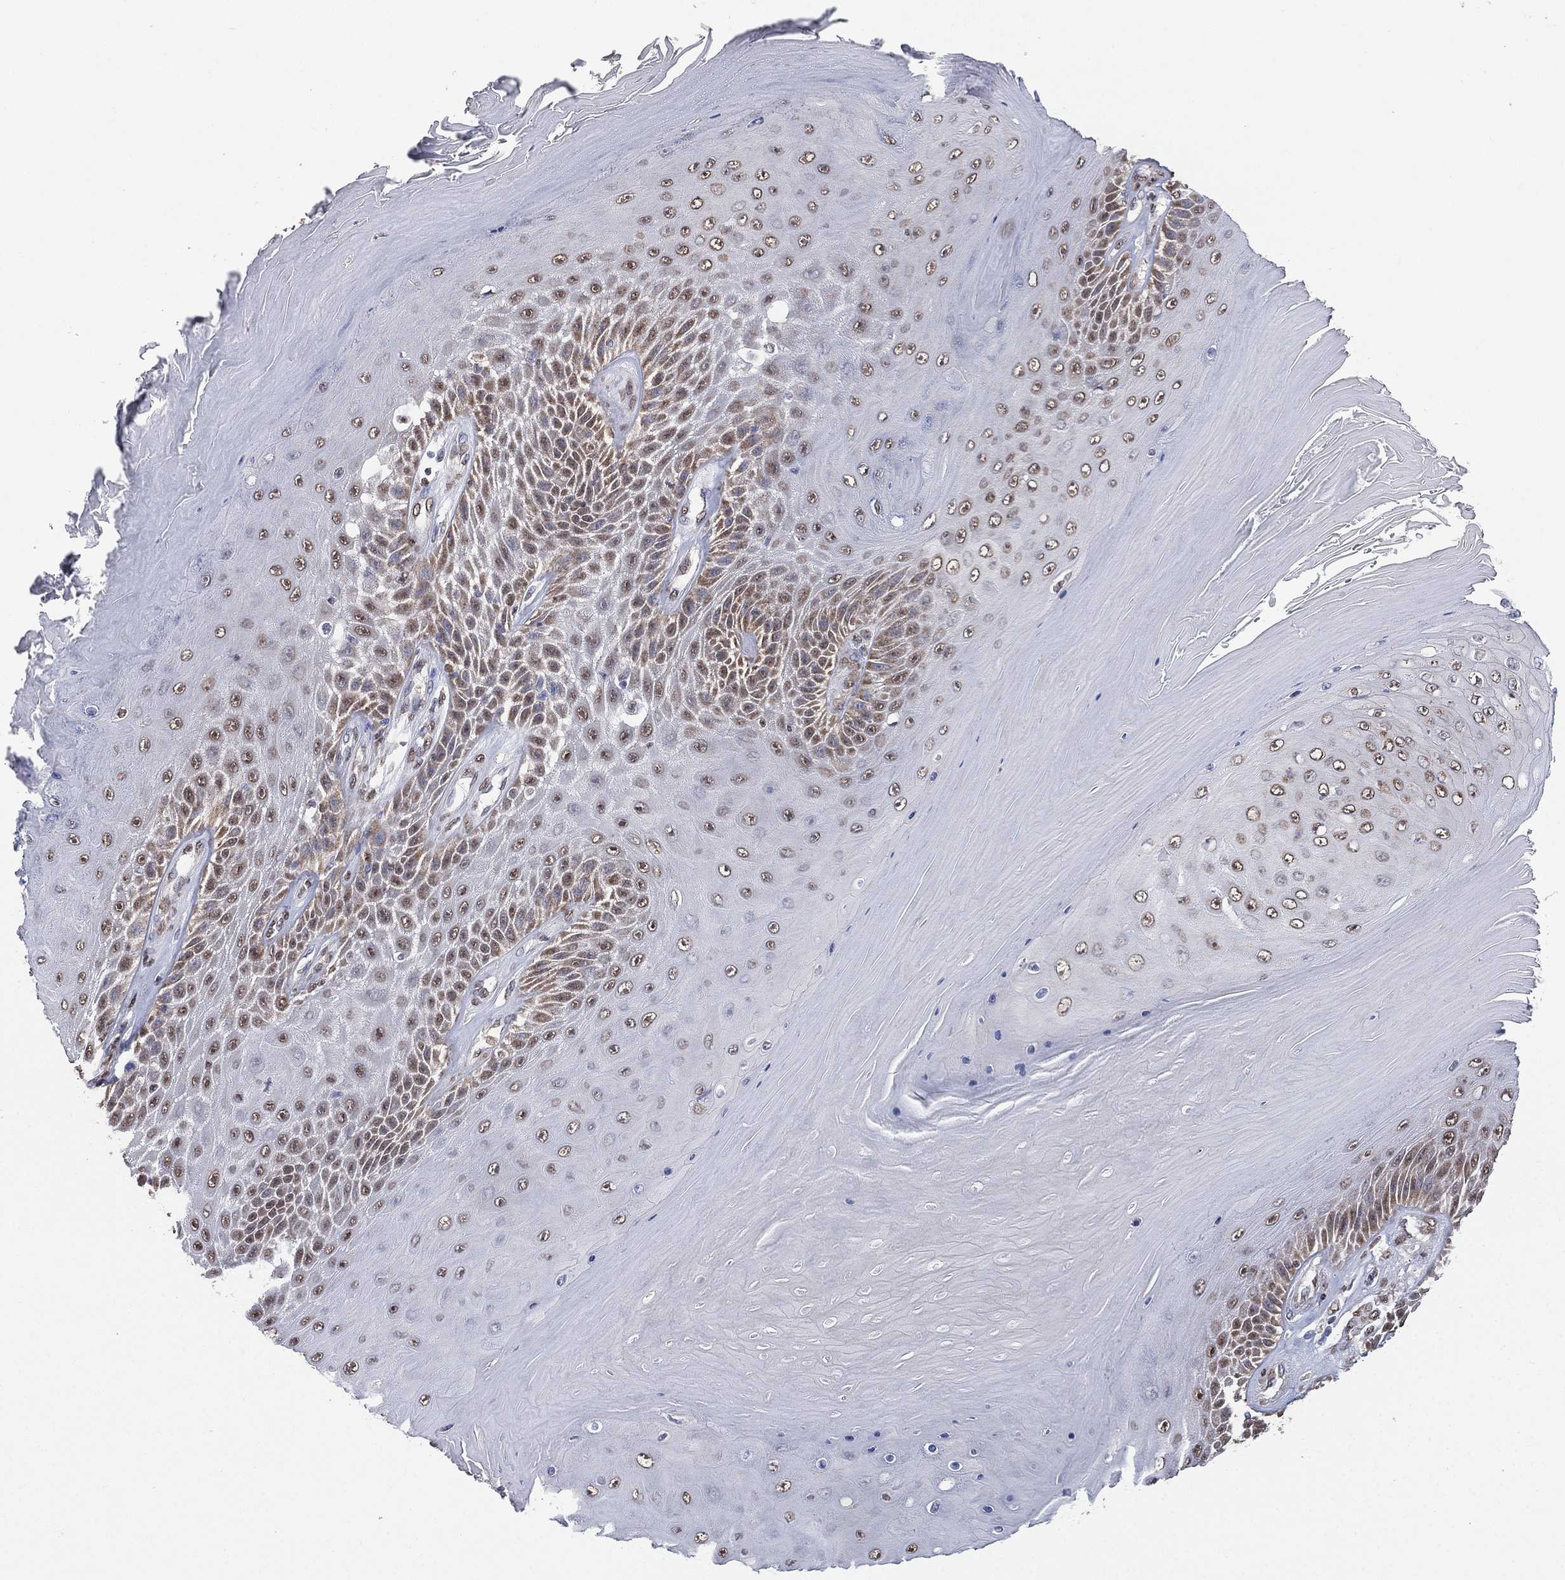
{"staining": {"intensity": "weak", "quantity": "25%-75%", "location": "cytoplasmic/membranous"}, "tissue": "skin cancer", "cell_type": "Tumor cells", "image_type": "cancer", "snomed": [{"axis": "morphology", "description": "Squamous cell carcinoma, NOS"}, {"axis": "topography", "description": "Skin"}], "caption": "A brown stain highlights weak cytoplasmic/membranous expression of a protein in squamous cell carcinoma (skin) tumor cells. (DAB (3,3'-diaminobenzidine) = brown stain, brightfield microscopy at high magnification).", "gene": "ALDH7A1", "patient": {"sex": "male", "age": 62}}